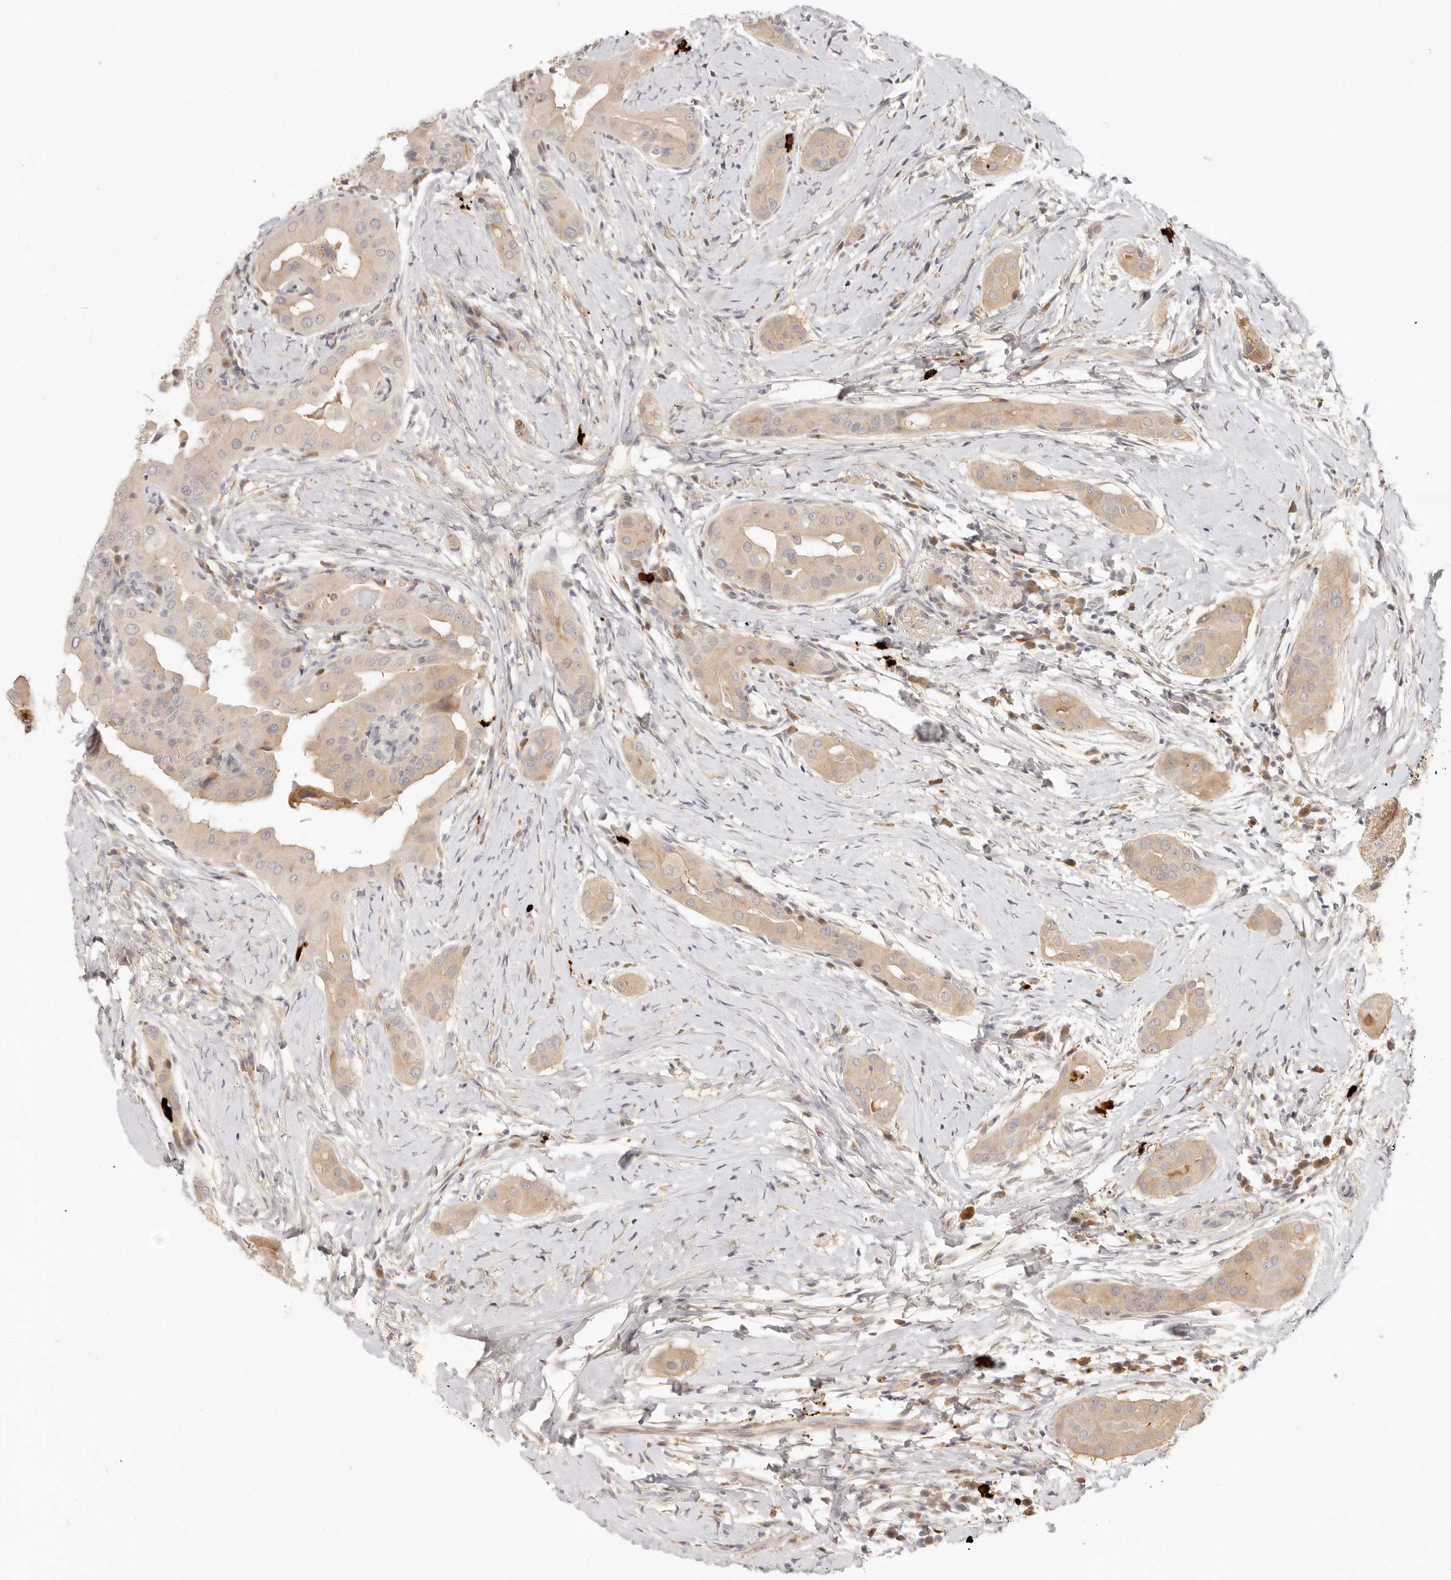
{"staining": {"intensity": "weak", "quantity": ">75%", "location": "cytoplasmic/membranous"}, "tissue": "thyroid cancer", "cell_type": "Tumor cells", "image_type": "cancer", "snomed": [{"axis": "morphology", "description": "Papillary adenocarcinoma, NOS"}, {"axis": "topography", "description": "Thyroid gland"}], "caption": "Thyroid cancer (papillary adenocarcinoma) stained for a protein exhibits weak cytoplasmic/membranous positivity in tumor cells. (Stains: DAB in brown, nuclei in blue, Microscopy: brightfield microscopy at high magnification).", "gene": "UBXN11", "patient": {"sex": "male", "age": 33}}